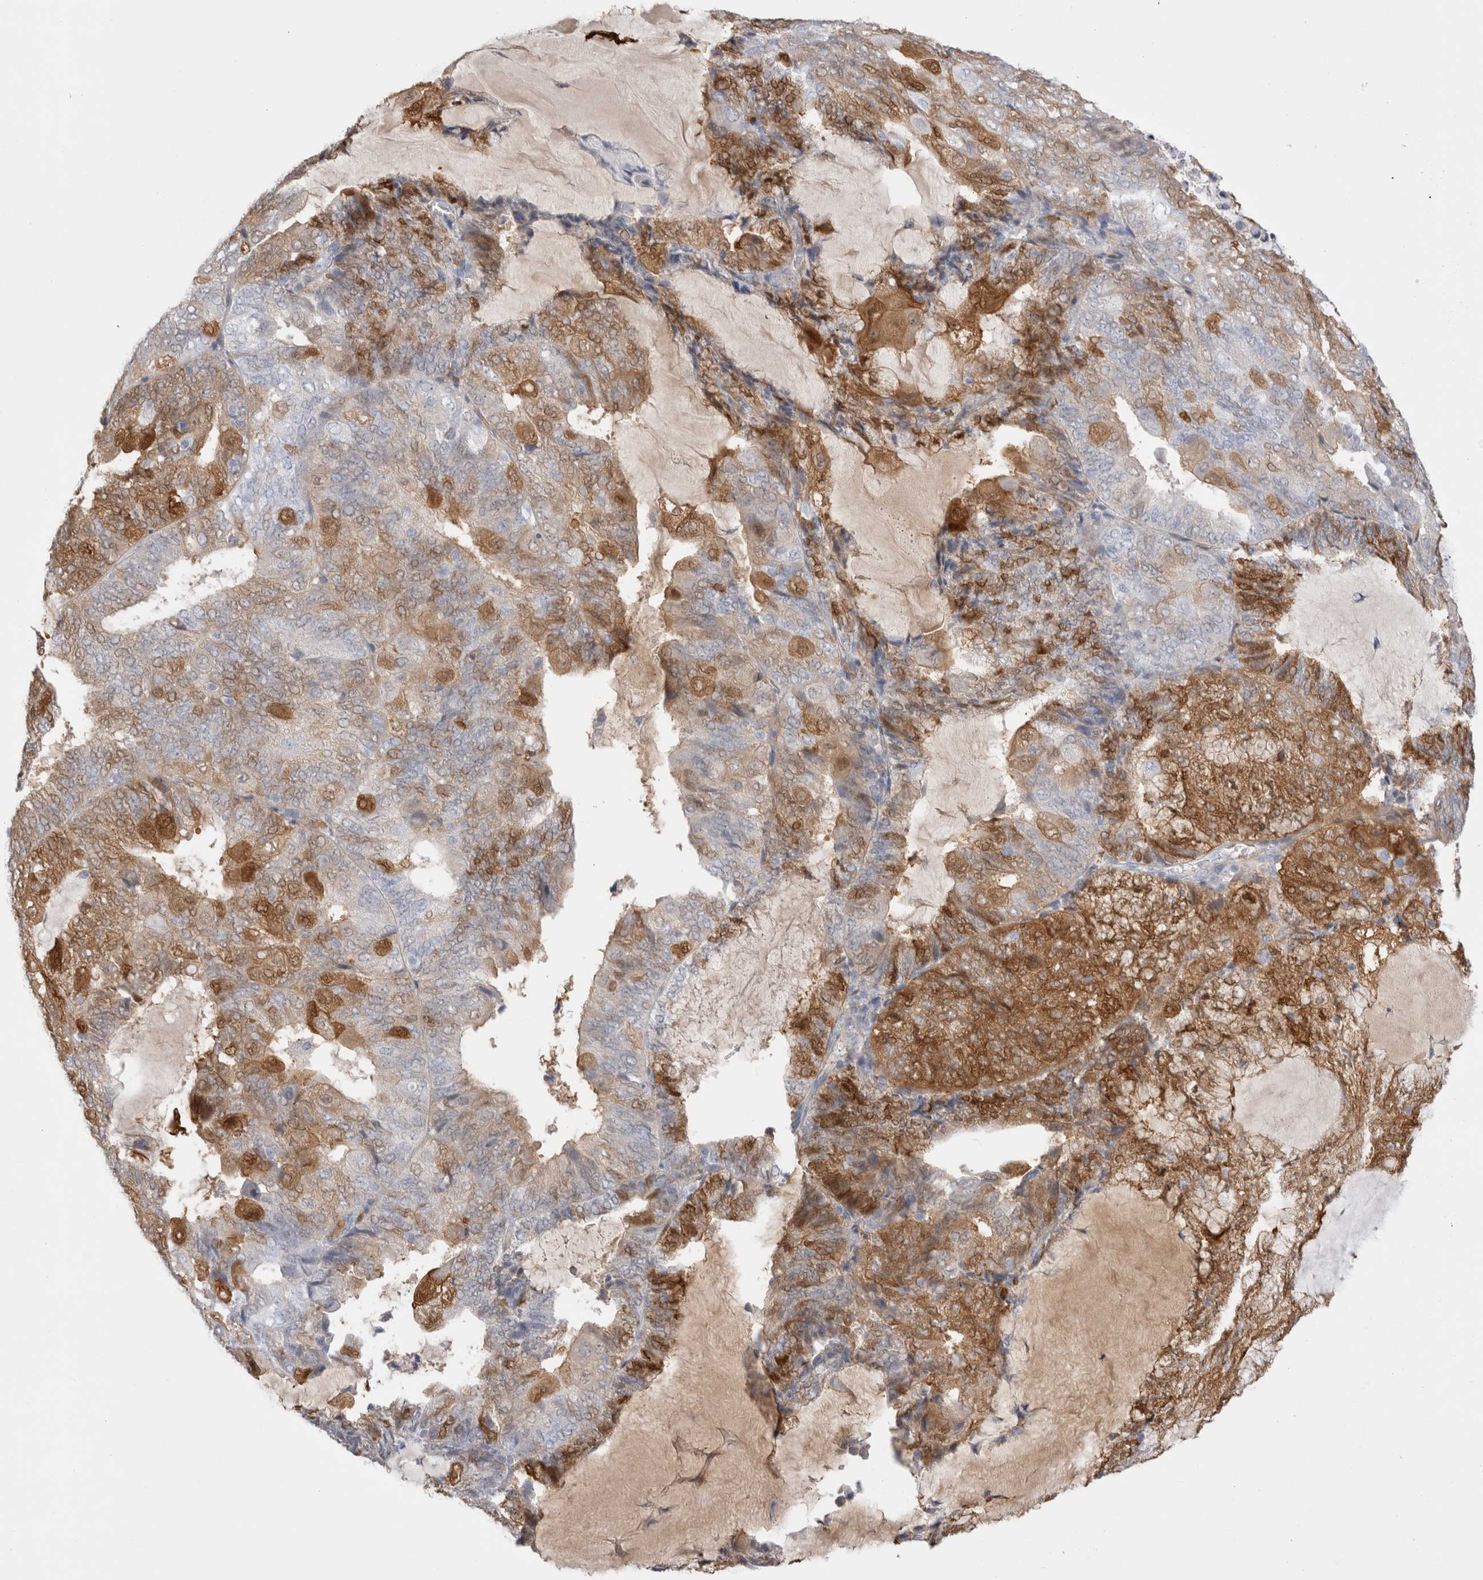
{"staining": {"intensity": "moderate", "quantity": "25%-75%", "location": "cytoplasmic/membranous"}, "tissue": "endometrial cancer", "cell_type": "Tumor cells", "image_type": "cancer", "snomed": [{"axis": "morphology", "description": "Adenocarcinoma, NOS"}, {"axis": "topography", "description": "Endometrium"}], "caption": "Moderate cytoplasmic/membranous positivity is present in about 25%-75% of tumor cells in endometrial cancer.", "gene": "NAPEPLD", "patient": {"sex": "female", "age": 81}}